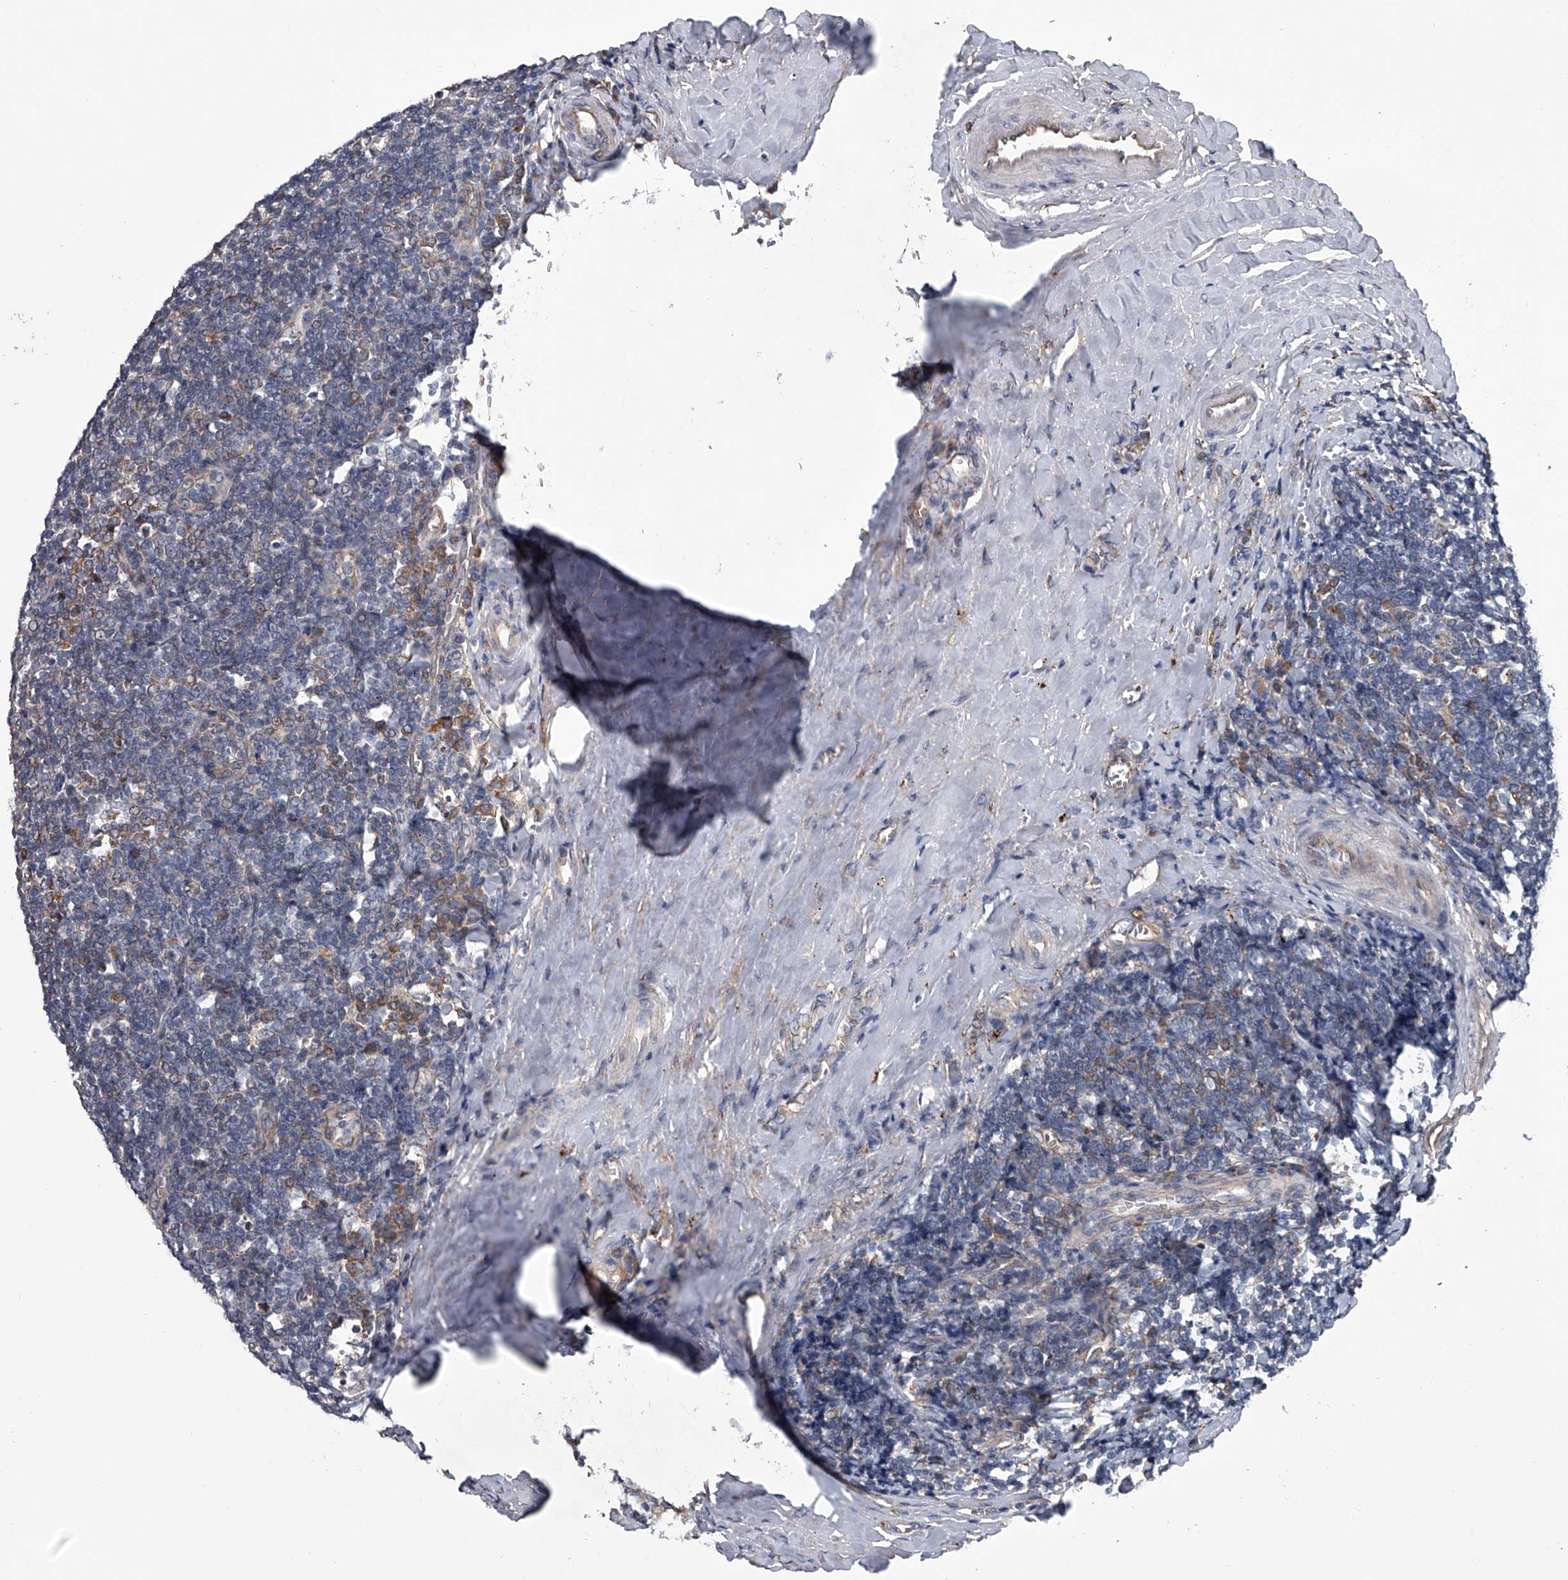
{"staining": {"intensity": "moderate", "quantity": "<25%", "location": "cytoplasmic/membranous"}, "tissue": "tonsil", "cell_type": "Germinal center cells", "image_type": "normal", "snomed": [{"axis": "morphology", "description": "Normal tissue, NOS"}, {"axis": "topography", "description": "Tonsil"}], "caption": "Protein staining of unremarkable tonsil exhibits moderate cytoplasmic/membranous positivity in approximately <25% of germinal center cells.", "gene": "ABCG1", "patient": {"sex": "male", "age": 27}}